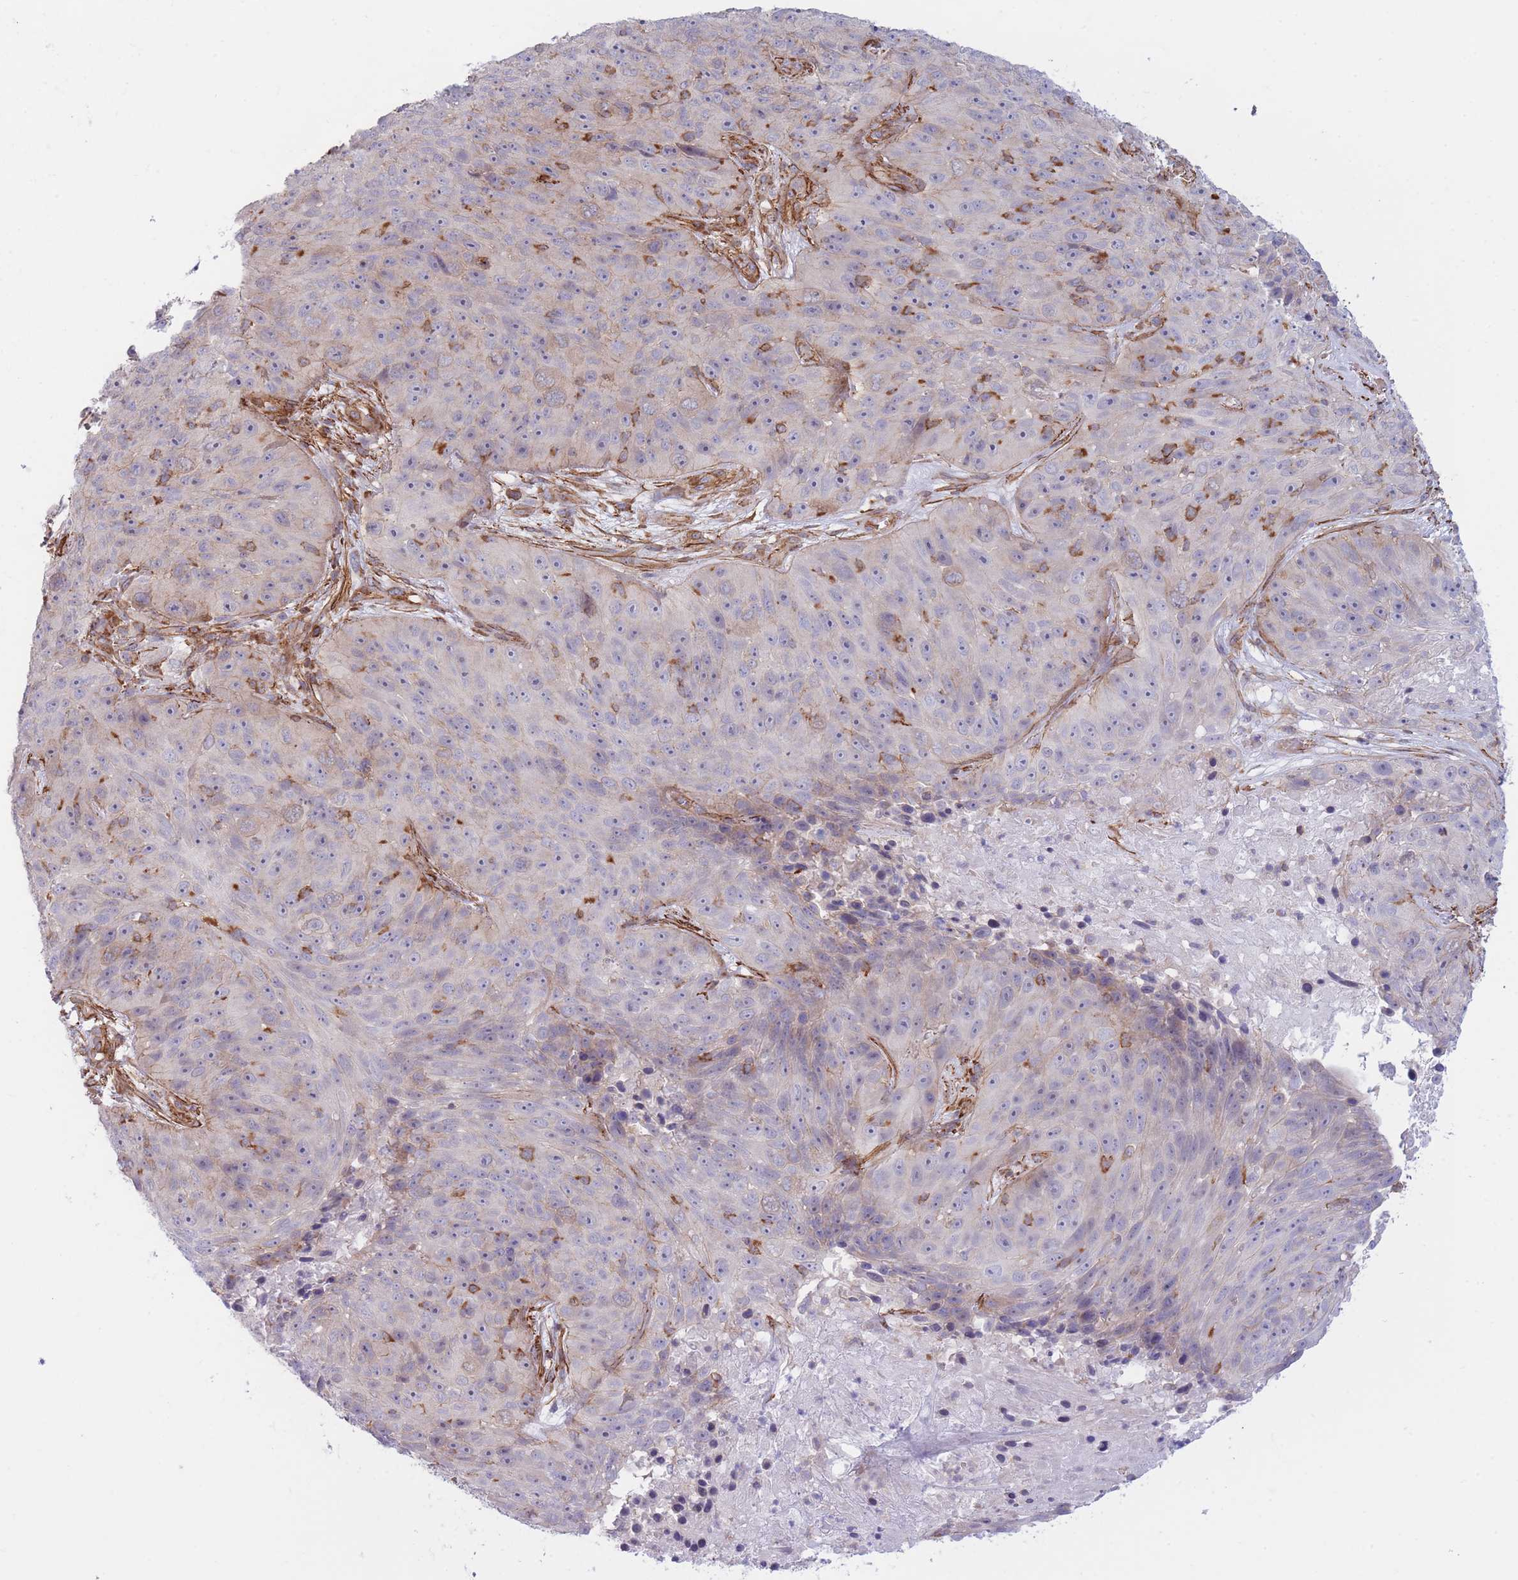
{"staining": {"intensity": "weak", "quantity": "<25%", "location": "cytoplasmic/membranous"}, "tissue": "skin cancer", "cell_type": "Tumor cells", "image_type": "cancer", "snomed": [{"axis": "morphology", "description": "Squamous cell carcinoma, NOS"}, {"axis": "topography", "description": "Skin"}], "caption": "An immunohistochemistry (IHC) image of skin squamous cell carcinoma is shown. There is no staining in tumor cells of skin squamous cell carcinoma.", "gene": "CDC25B", "patient": {"sex": "female", "age": 87}}